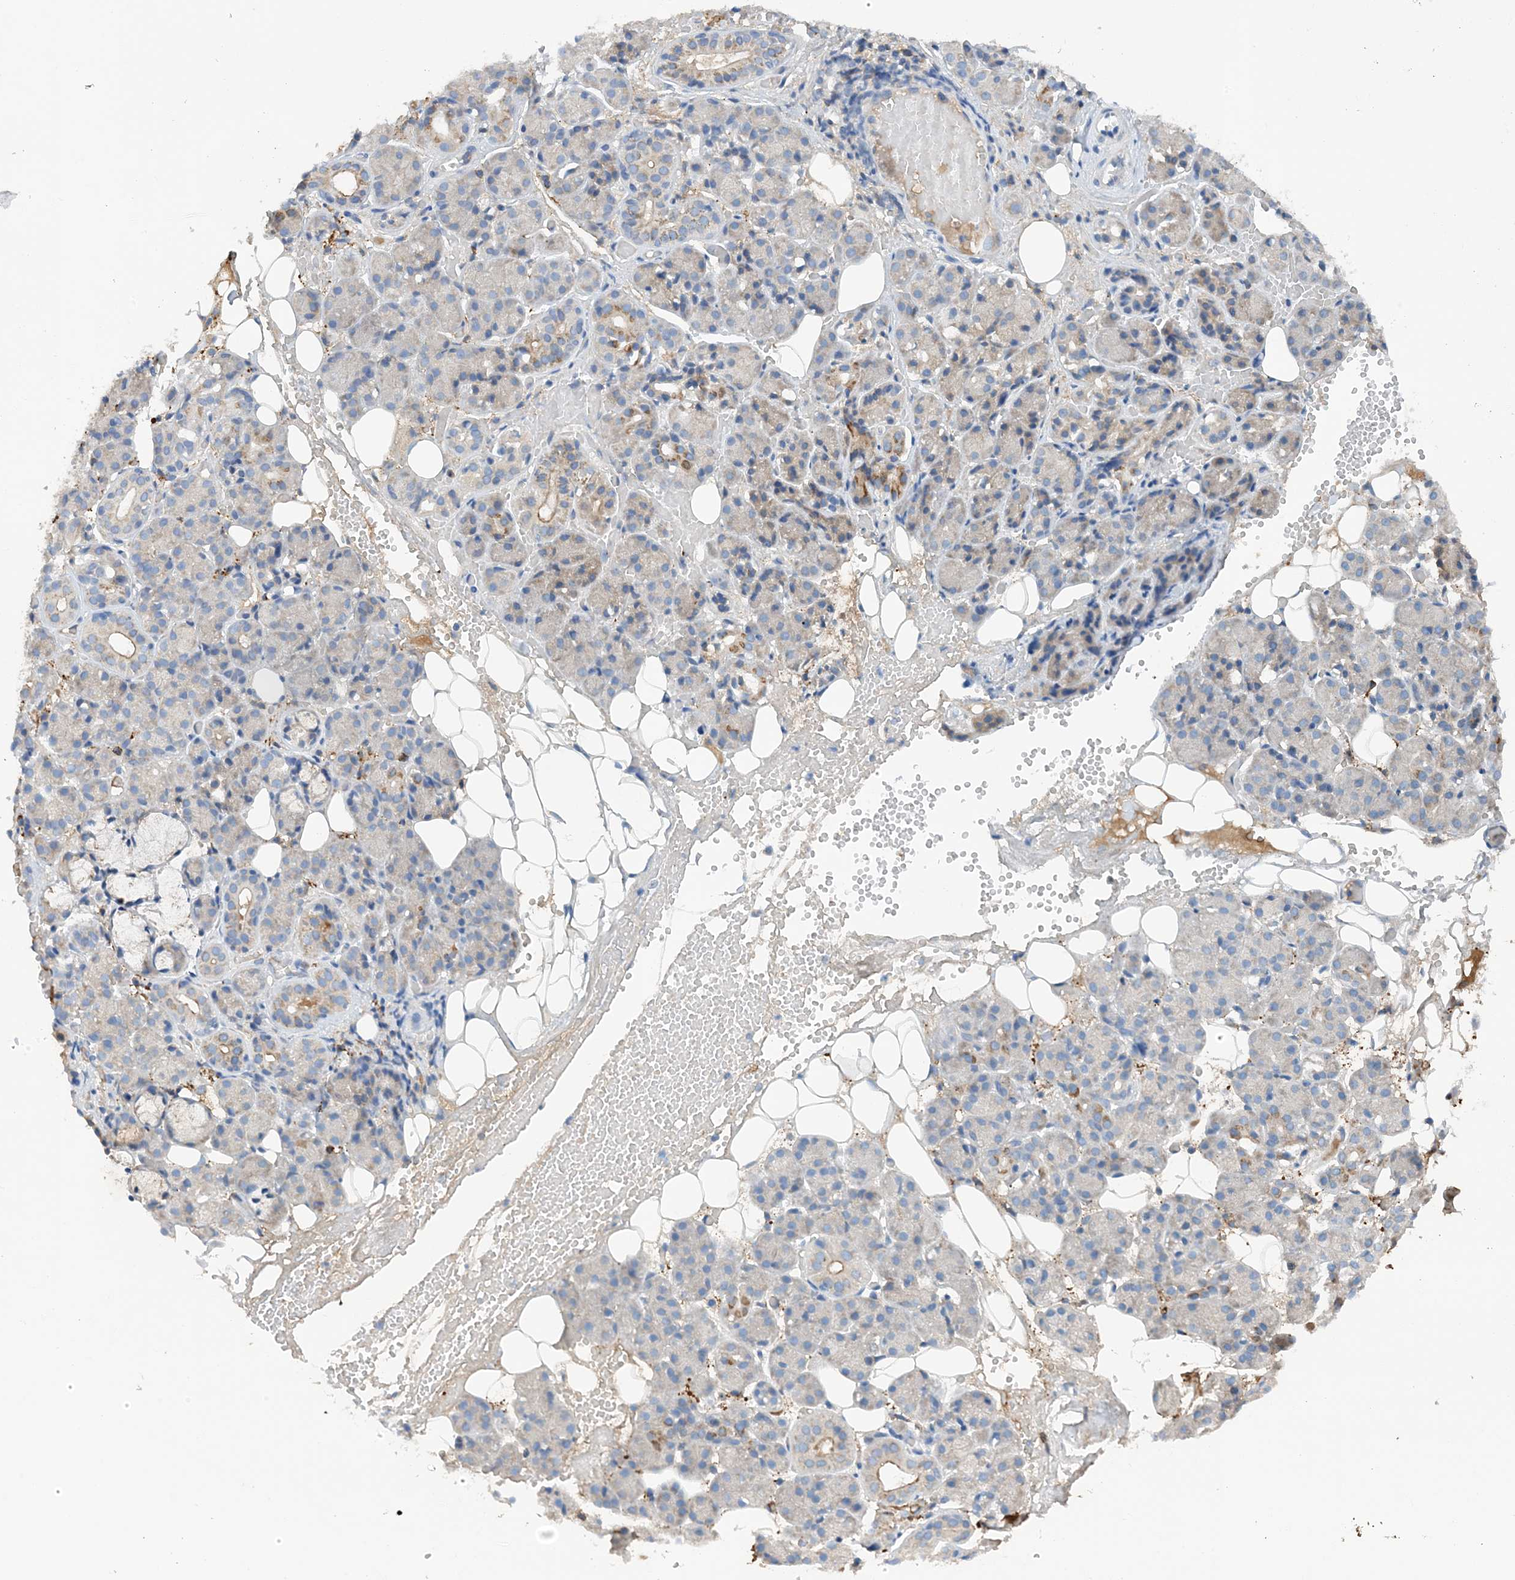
{"staining": {"intensity": "moderate", "quantity": "<25%", "location": "cytoplasmic/membranous"}, "tissue": "salivary gland", "cell_type": "Glandular cells", "image_type": "normal", "snomed": [{"axis": "morphology", "description": "Normal tissue, NOS"}, {"axis": "topography", "description": "Salivary gland"}], "caption": "Immunohistochemical staining of benign human salivary gland reveals low levels of moderate cytoplasmic/membranous expression in about <25% of glandular cells.", "gene": "SLC5A11", "patient": {"sex": "male", "age": 63}}